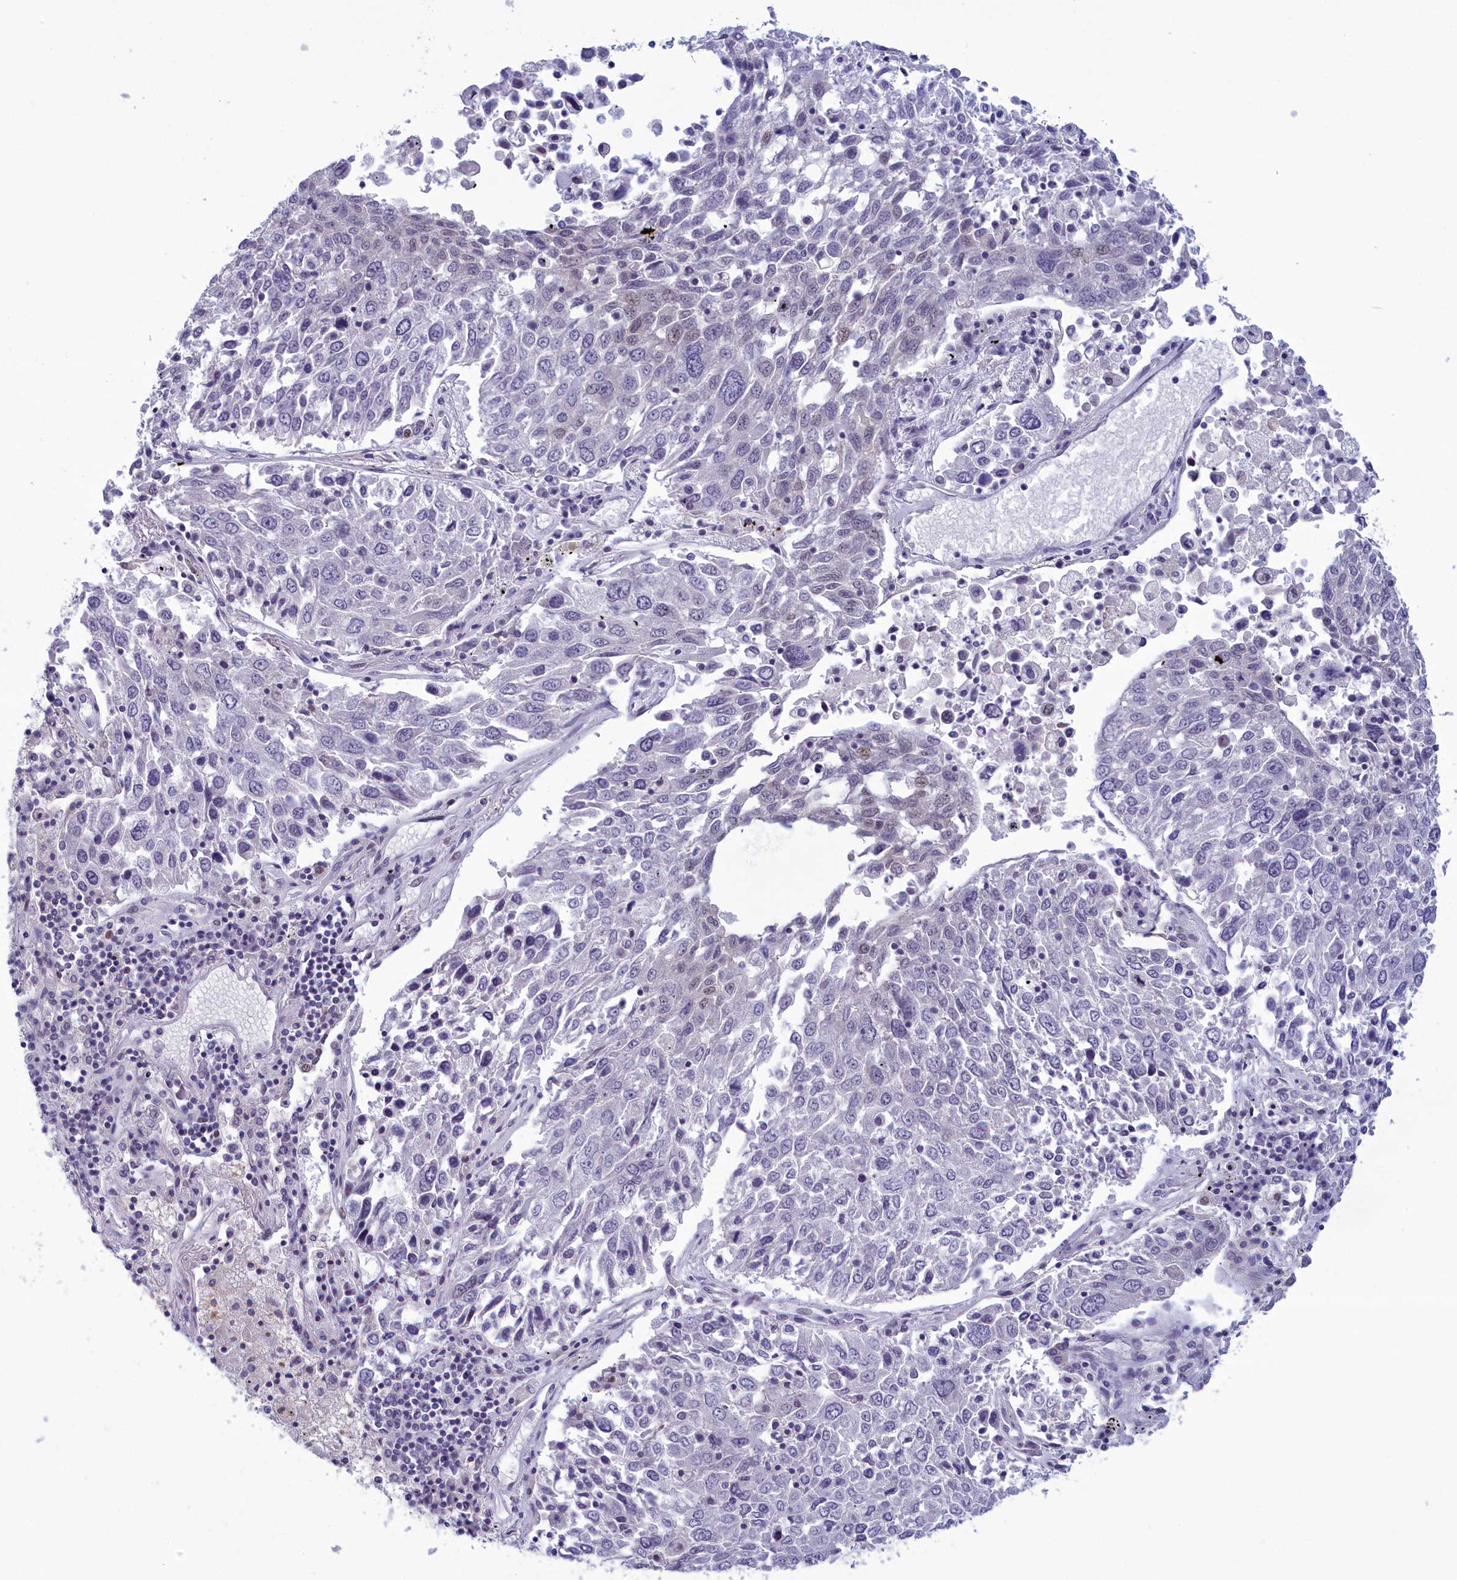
{"staining": {"intensity": "negative", "quantity": "none", "location": "none"}, "tissue": "lung cancer", "cell_type": "Tumor cells", "image_type": "cancer", "snomed": [{"axis": "morphology", "description": "Squamous cell carcinoma, NOS"}, {"axis": "topography", "description": "Lung"}], "caption": "Lung cancer was stained to show a protein in brown. There is no significant positivity in tumor cells.", "gene": "CORO2A", "patient": {"sex": "male", "age": 65}}